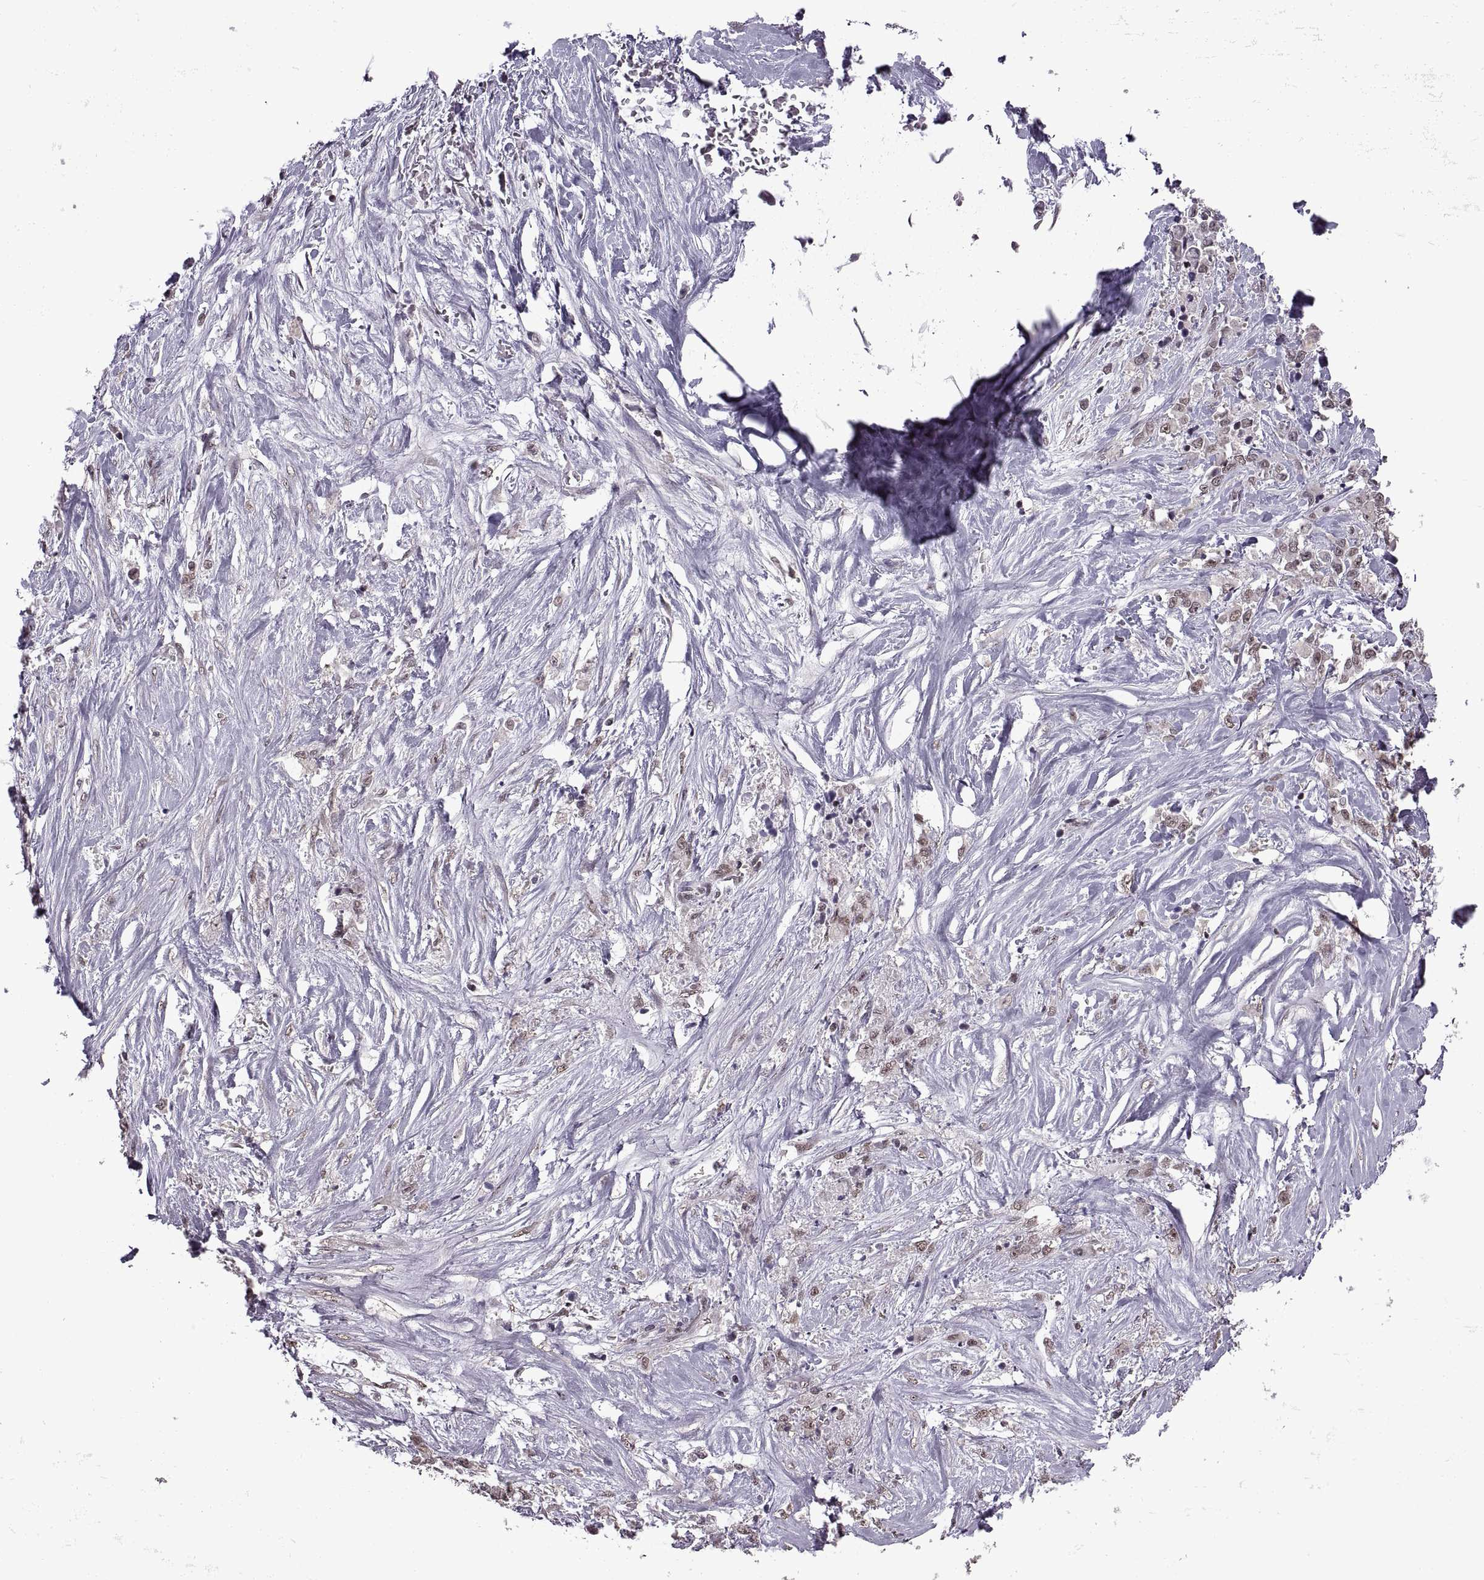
{"staining": {"intensity": "weak", "quantity": ">75%", "location": "nuclear"}, "tissue": "stomach cancer", "cell_type": "Tumor cells", "image_type": "cancer", "snomed": [{"axis": "morphology", "description": "Adenocarcinoma, NOS"}, {"axis": "topography", "description": "Stomach"}], "caption": "Immunohistochemical staining of human adenocarcinoma (stomach) shows weak nuclear protein staining in about >75% of tumor cells. (DAB (3,3'-diaminobenzidine) = brown stain, brightfield microscopy at high magnification).", "gene": "INTS3", "patient": {"sex": "female", "age": 76}}